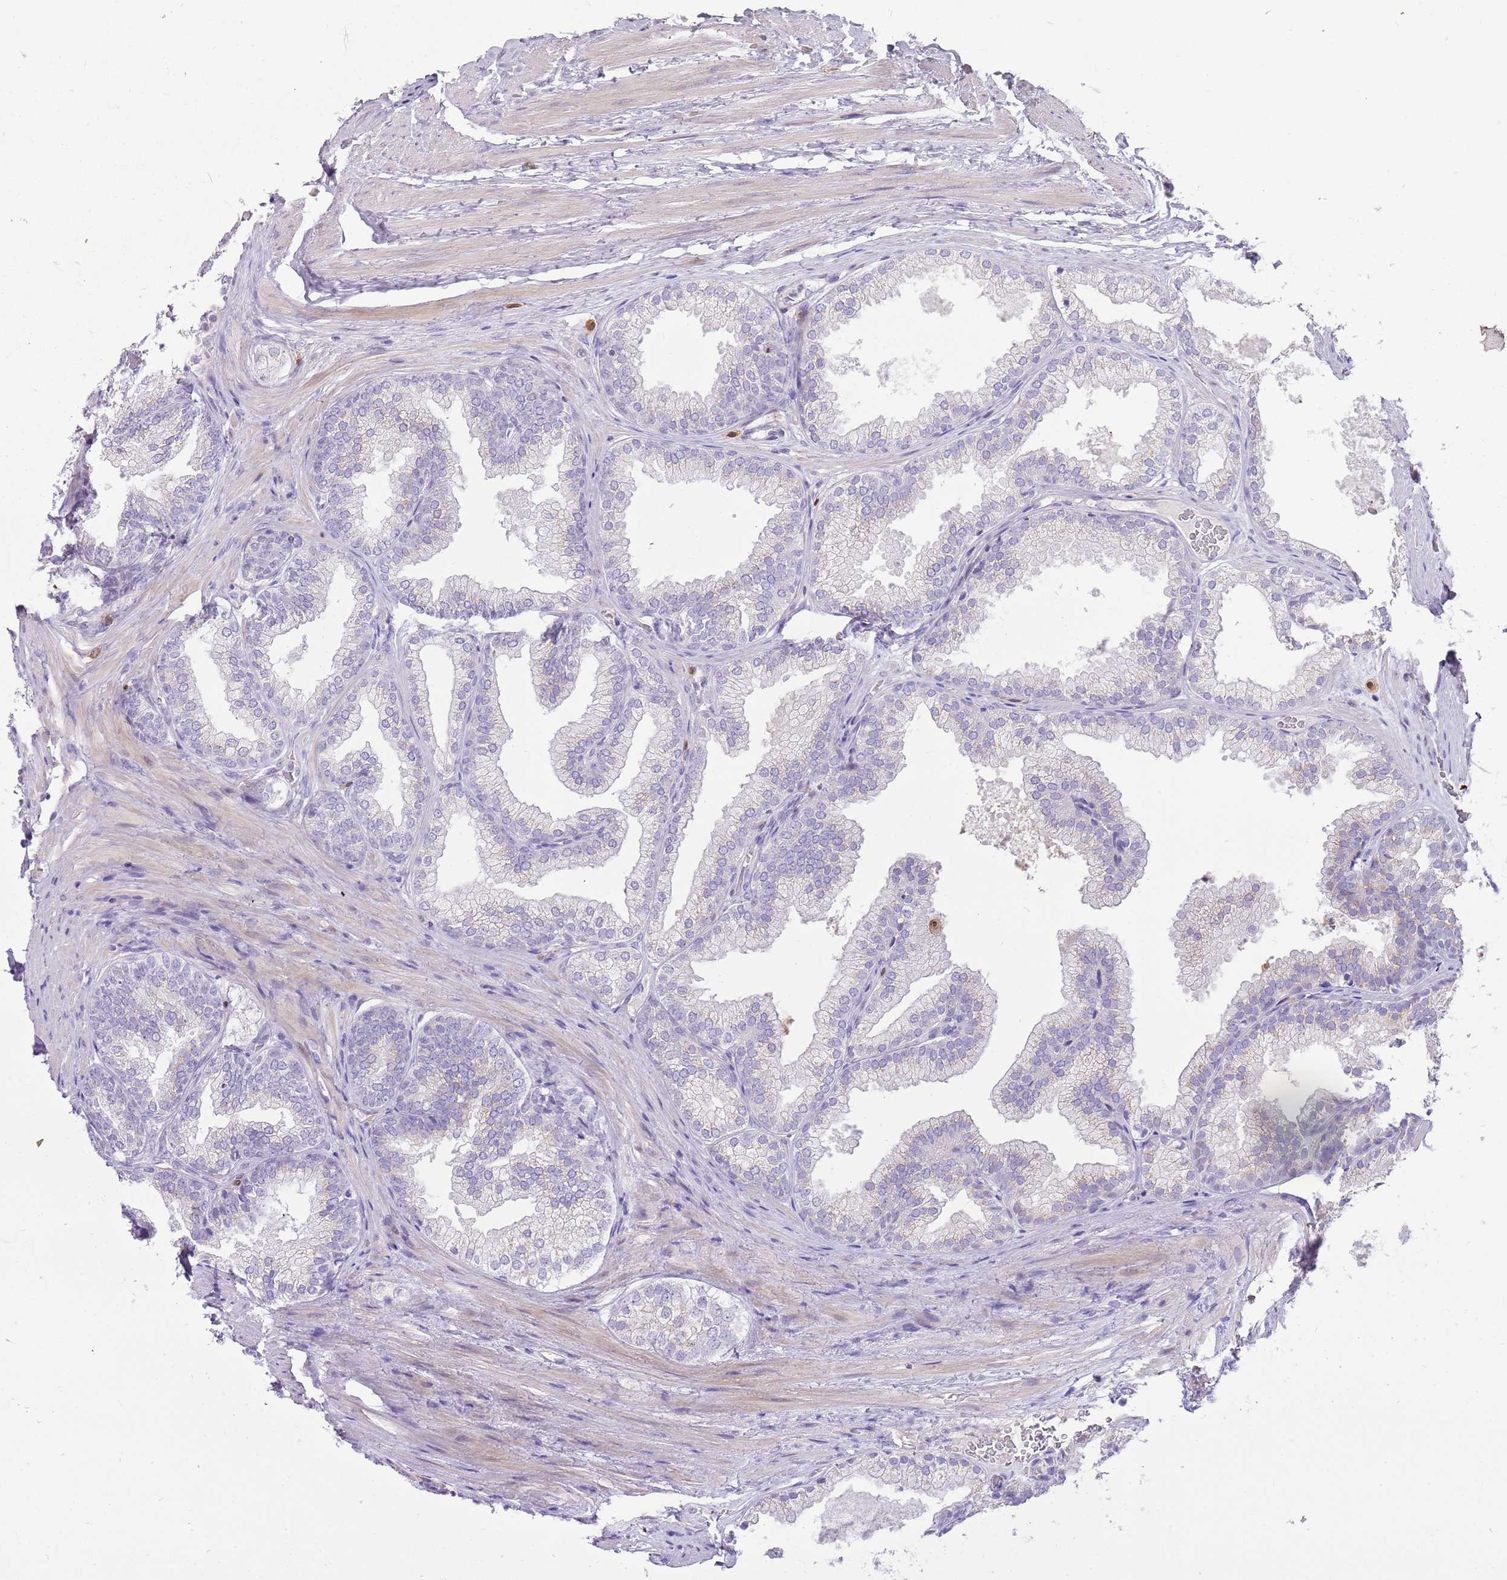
{"staining": {"intensity": "negative", "quantity": "none", "location": "none"}, "tissue": "prostate", "cell_type": "Glandular cells", "image_type": "normal", "snomed": [{"axis": "morphology", "description": "Normal tissue, NOS"}, {"axis": "topography", "description": "Prostate"}], "caption": "Histopathology image shows no protein positivity in glandular cells of normal prostate.", "gene": "DIPK1C", "patient": {"sex": "male", "age": 76}}